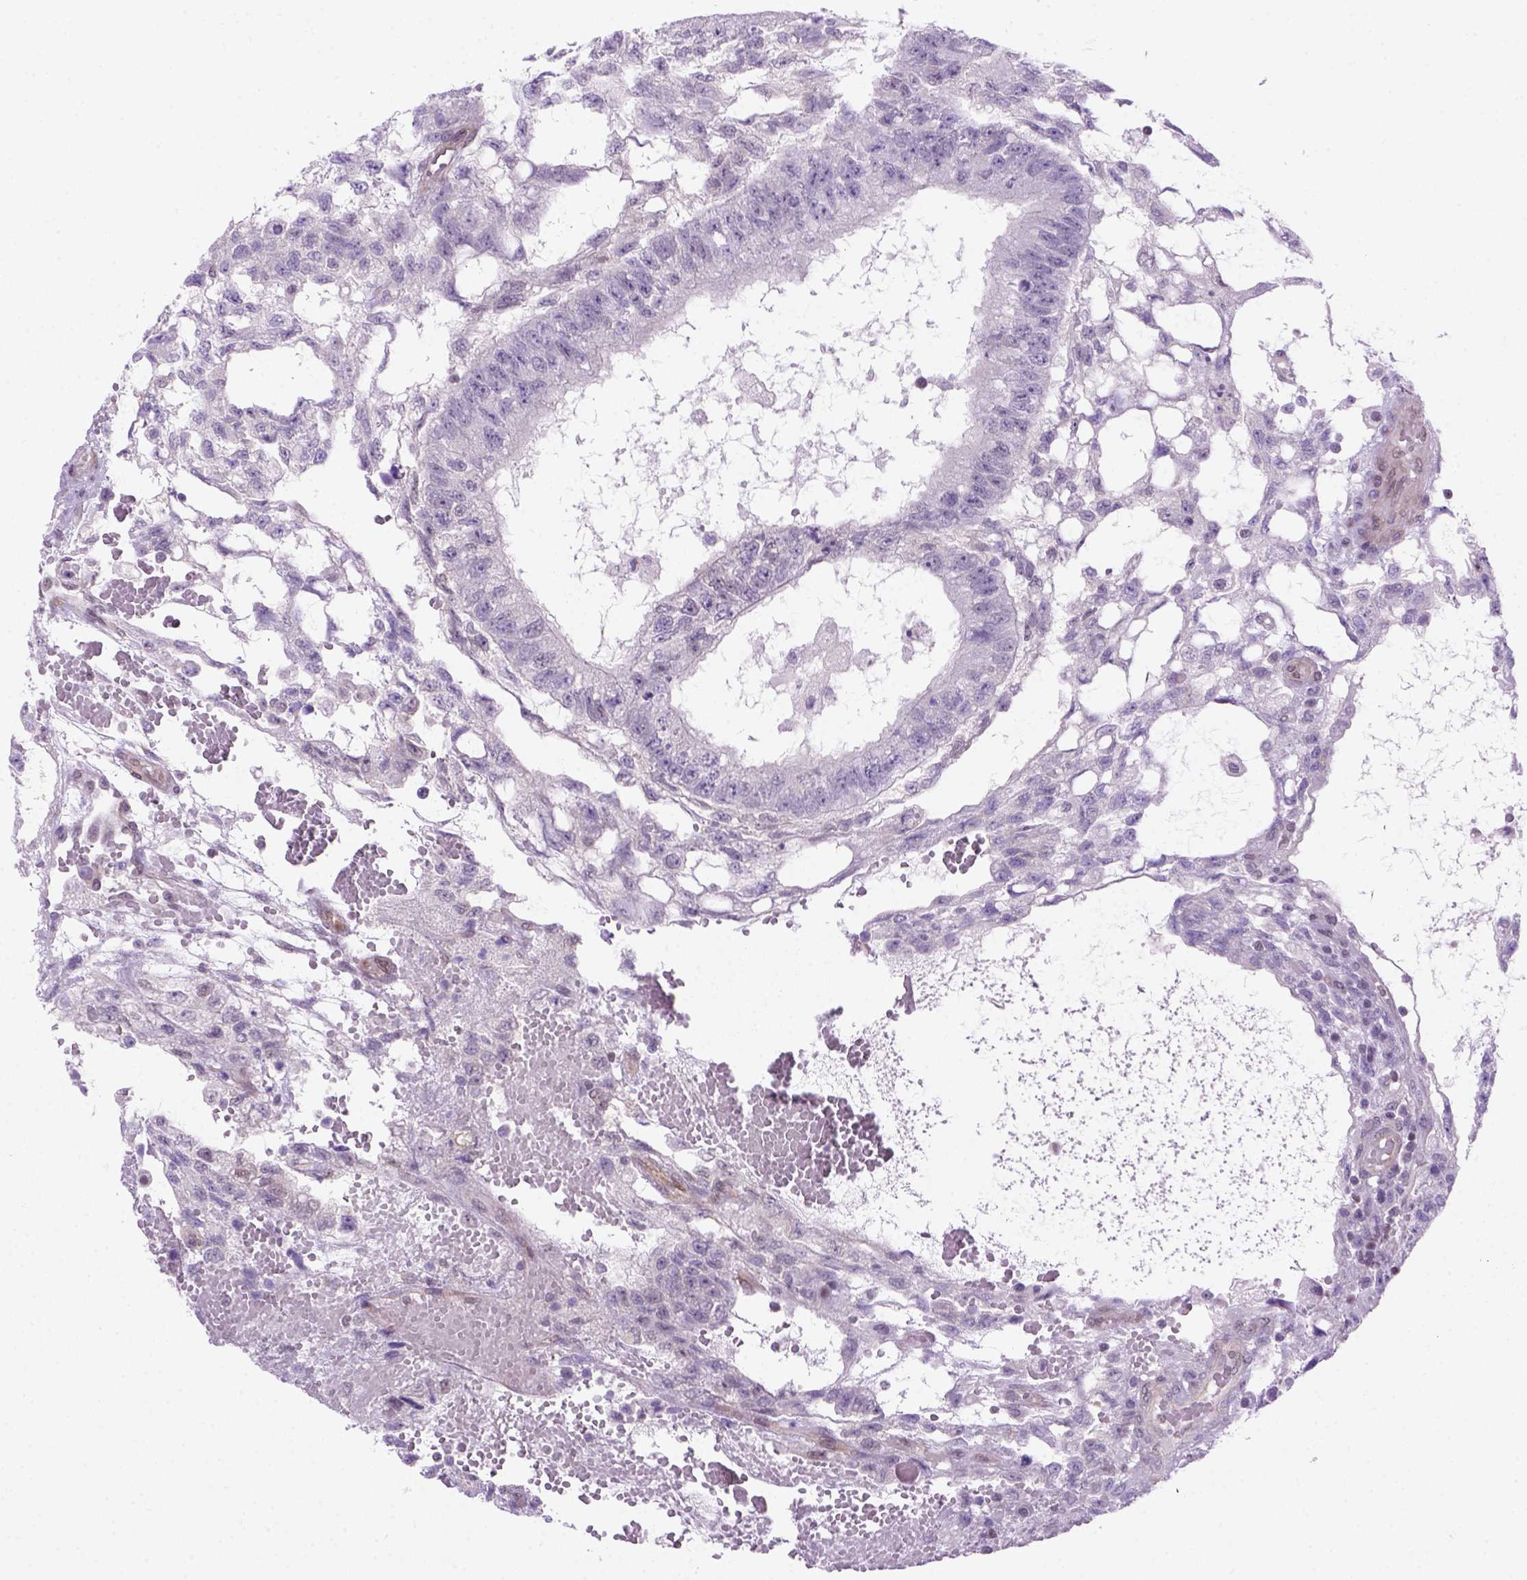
{"staining": {"intensity": "negative", "quantity": "none", "location": "none"}, "tissue": "testis cancer", "cell_type": "Tumor cells", "image_type": "cancer", "snomed": [{"axis": "morphology", "description": "Carcinoma, Embryonal, NOS"}, {"axis": "topography", "description": "Testis"}], "caption": "High magnification brightfield microscopy of testis embryonal carcinoma stained with DAB (3,3'-diaminobenzidine) (brown) and counterstained with hematoxylin (blue): tumor cells show no significant staining. (Stains: DAB immunohistochemistry (IHC) with hematoxylin counter stain, Microscopy: brightfield microscopy at high magnification).", "gene": "MGMT", "patient": {"sex": "male", "age": 32}}